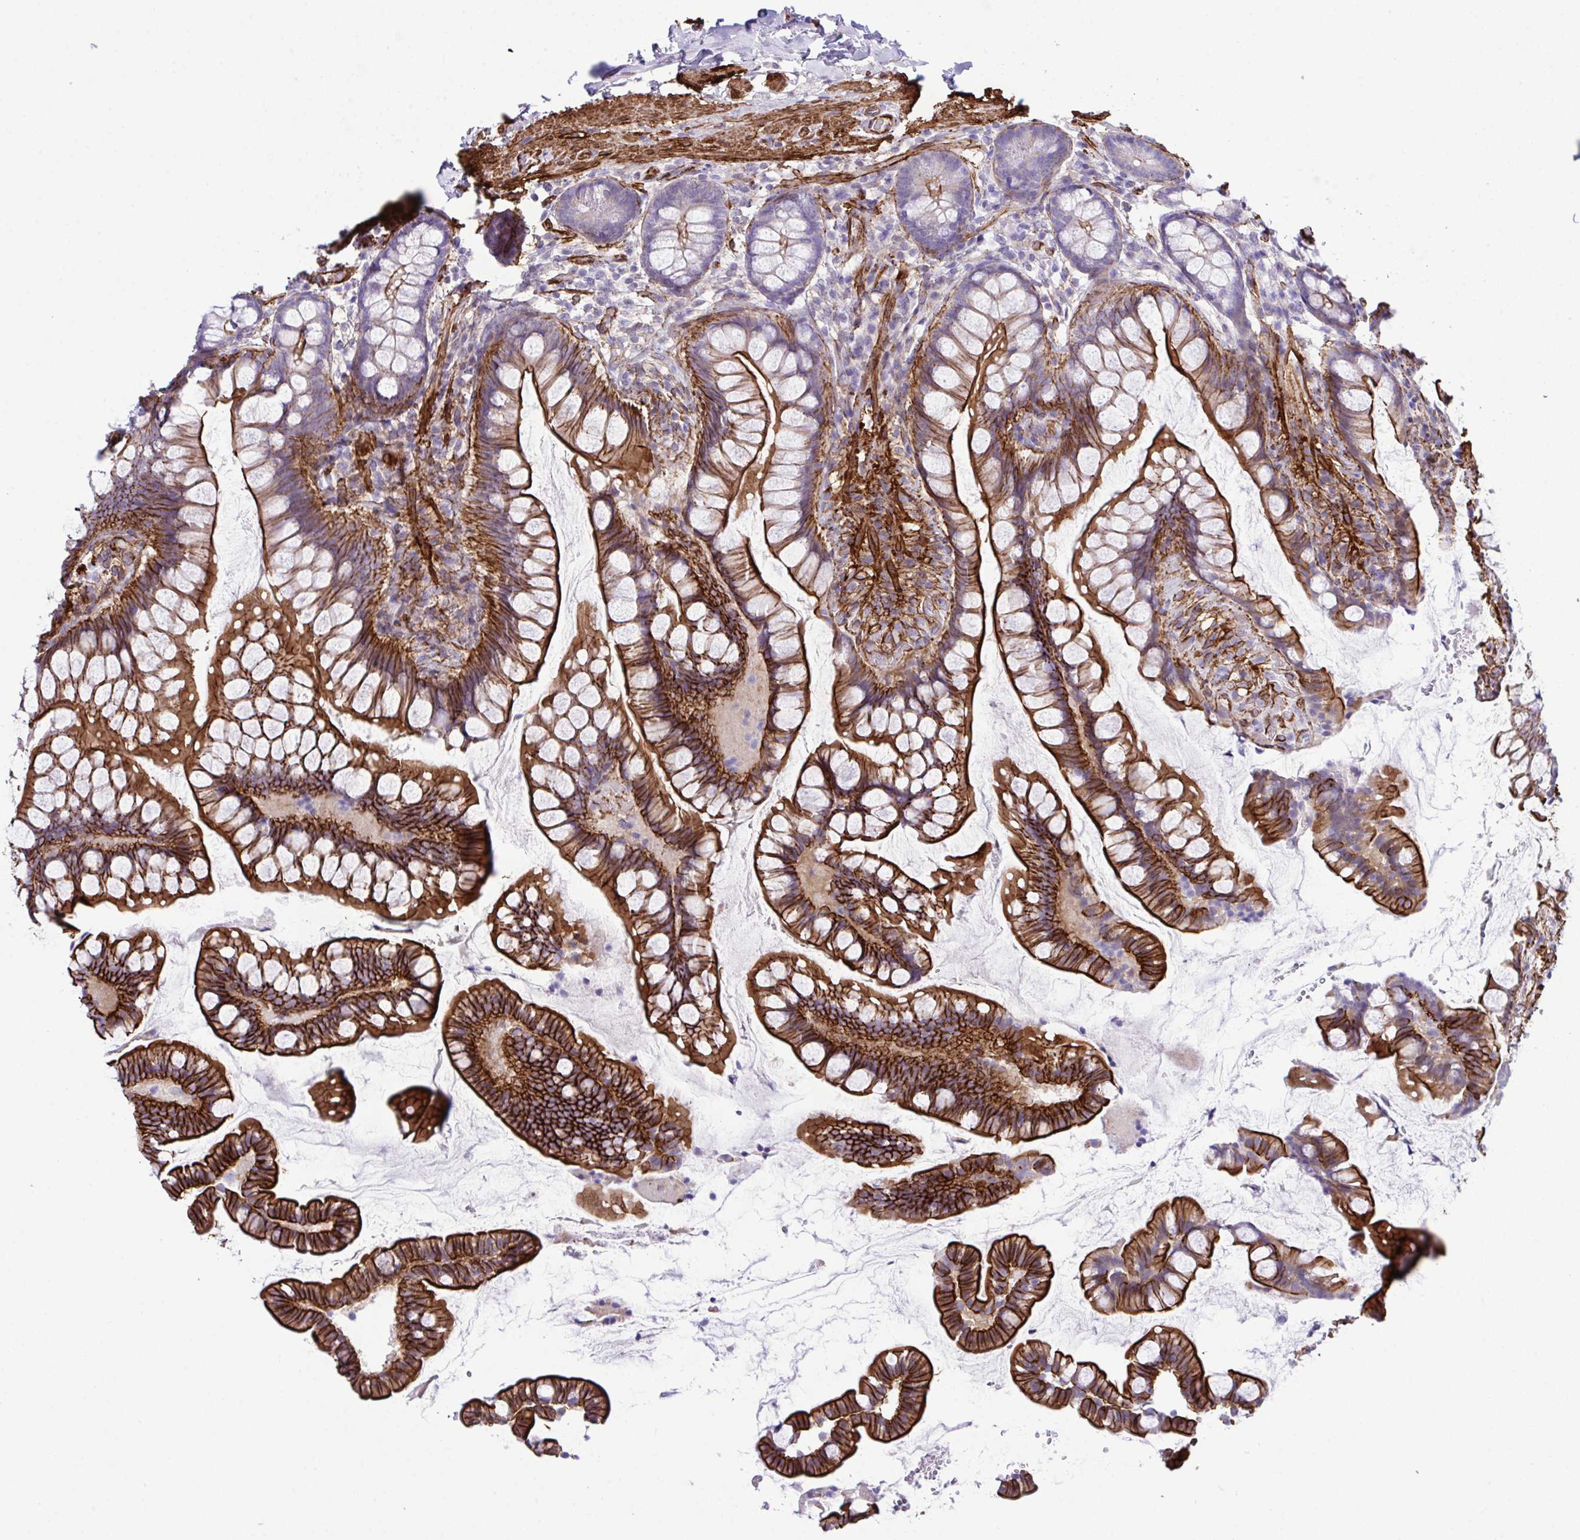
{"staining": {"intensity": "strong", "quantity": ">75%", "location": "cytoplasmic/membranous"}, "tissue": "small intestine", "cell_type": "Glandular cells", "image_type": "normal", "snomed": [{"axis": "morphology", "description": "Normal tissue, NOS"}, {"axis": "topography", "description": "Small intestine"}], "caption": "High-power microscopy captured an IHC photomicrograph of unremarkable small intestine, revealing strong cytoplasmic/membranous expression in approximately >75% of glandular cells.", "gene": "SYNPO2L", "patient": {"sex": "male", "age": 70}}